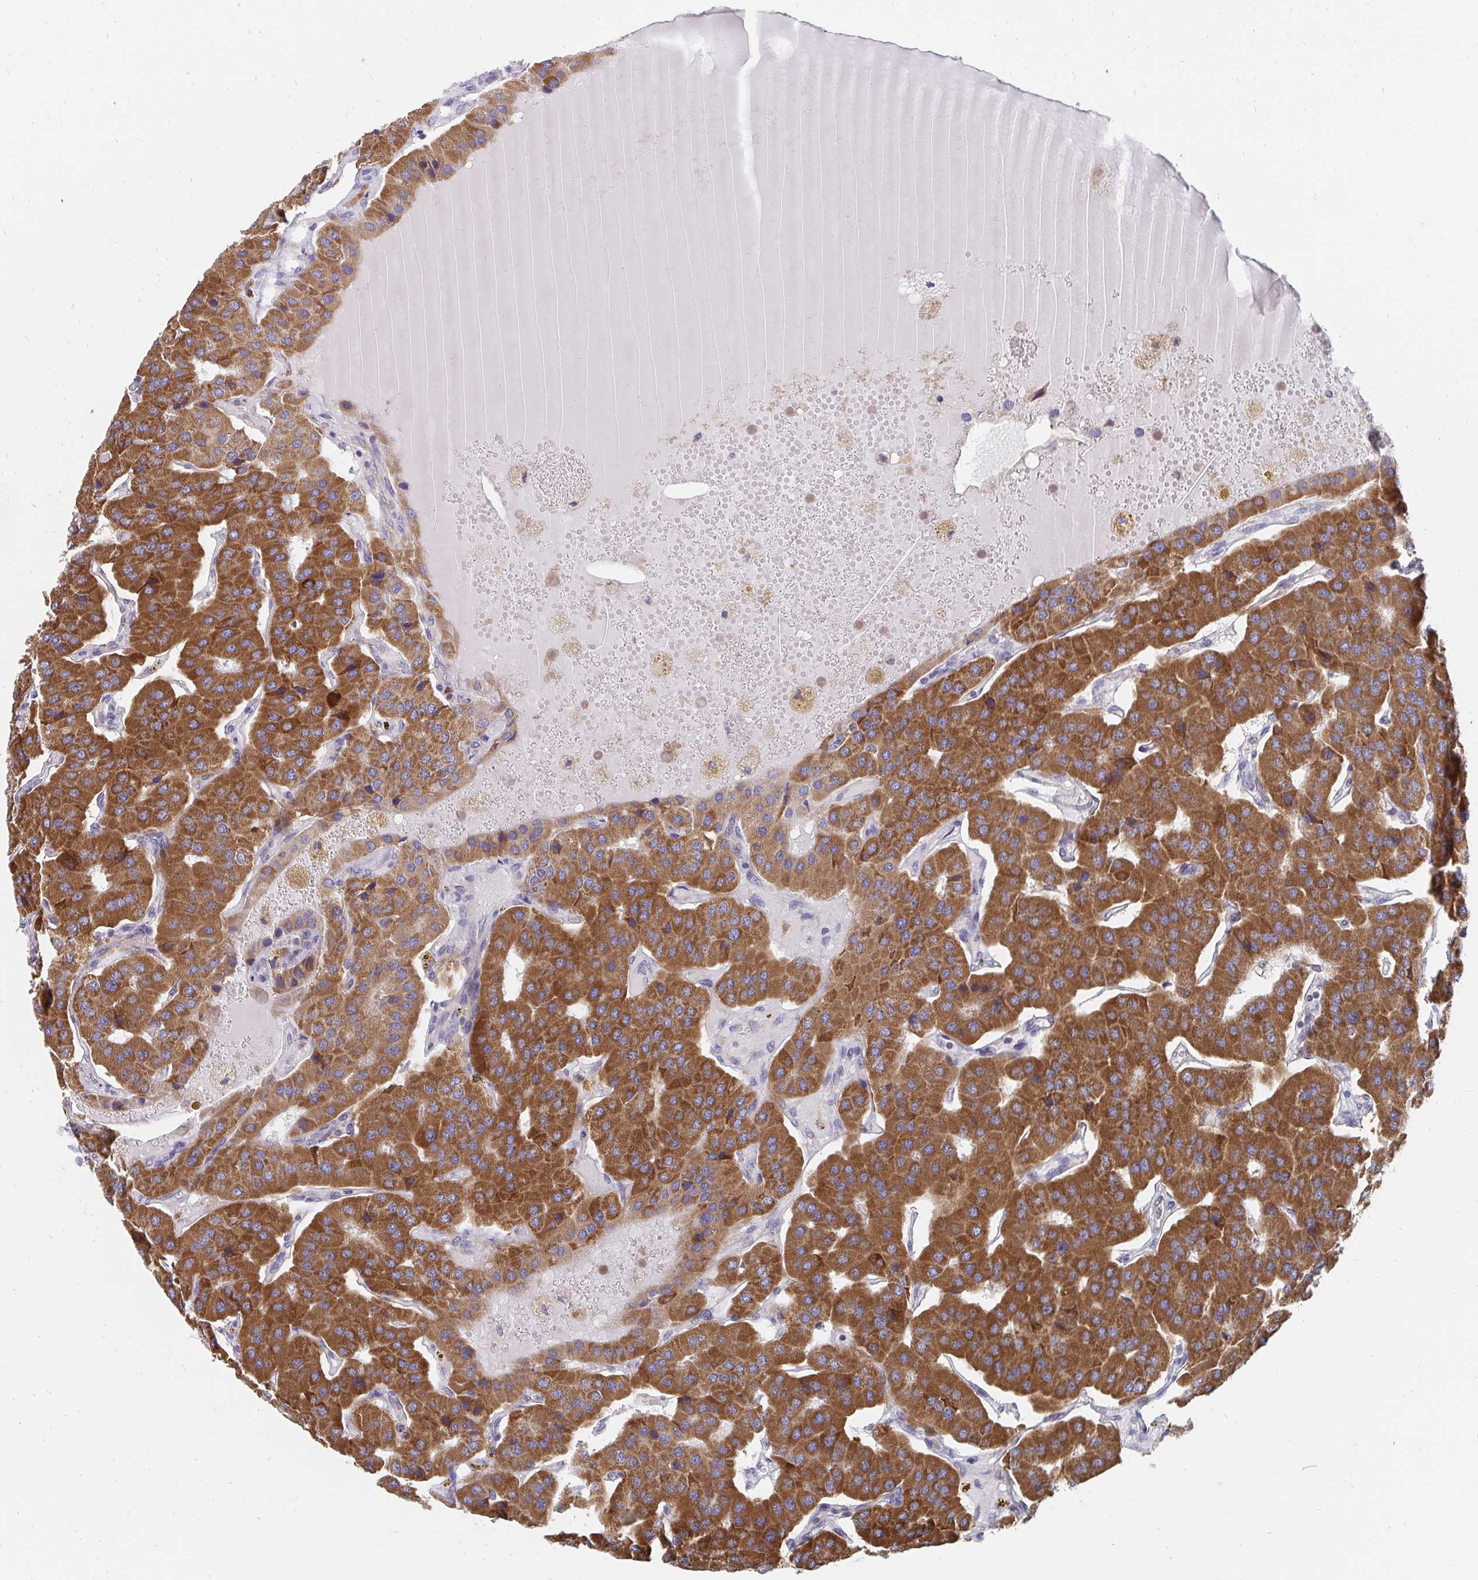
{"staining": {"intensity": "strong", "quantity": ">75%", "location": "cytoplasmic/membranous"}, "tissue": "parathyroid gland", "cell_type": "Glandular cells", "image_type": "normal", "snomed": [{"axis": "morphology", "description": "Normal tissue, NOS"}, {"axis": "morphology", "description": "Adenoma, NOS"}, {"axis": "topography", "description": "Parathyroid gland"}], "caption": "This micrograph displays immunohistochemistry (IHC) staining of normal human parathyroid gland, with high strong cytoplasmic/membranous staining in approximately >75% of glandular cells.", "gene": "PC", "patient": {"sex": "female", "age": 86}}